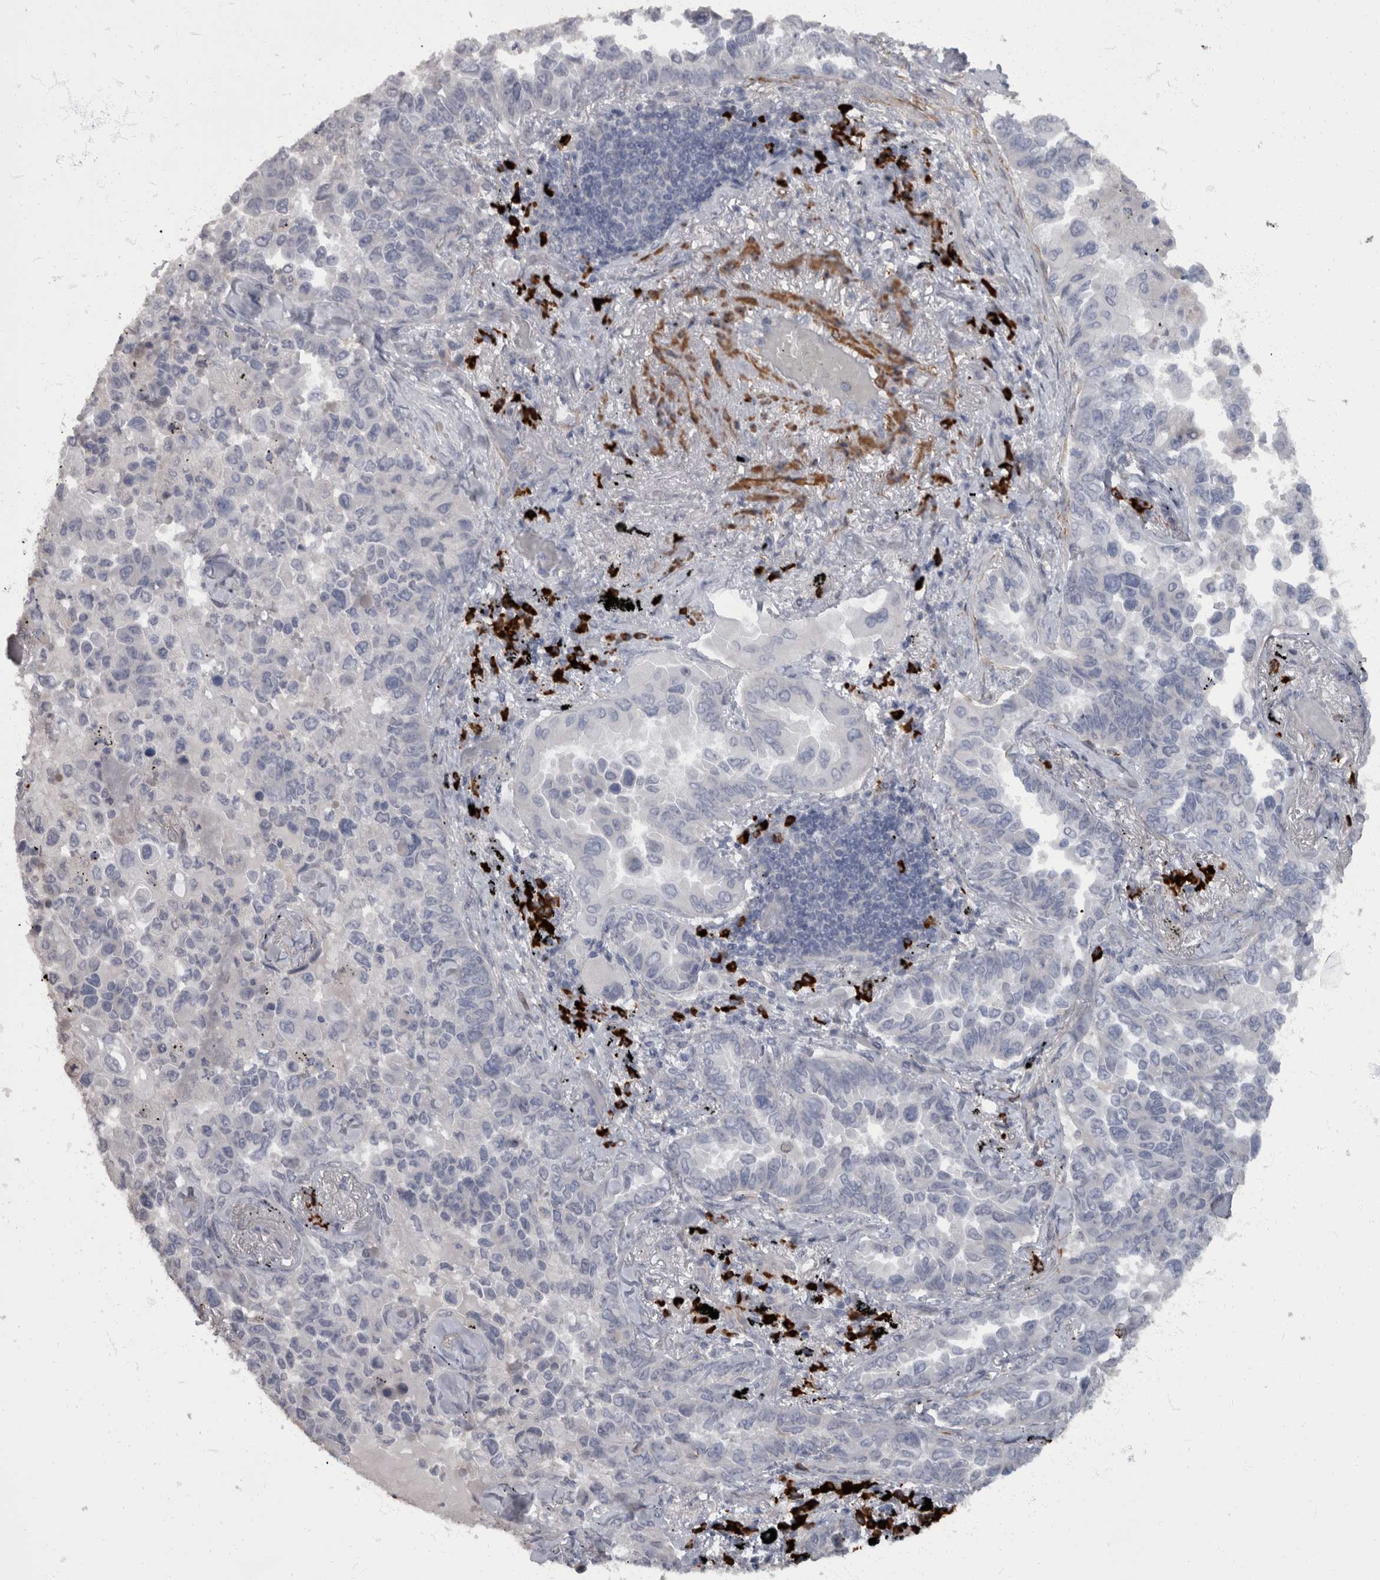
{"staining": {"intensity": "negative", "quantity": "none", "location": "none"}, "tissue": "lung cancer", "cell_type": "Tumor cells", "image_type": "cancer", "snomed": [{"axis": "morphology", "description": "Adenocarcinoma, NOS"}, {"axis": "topography", "description": "Lung"}], "caption": "This is an immunohistochemistry image of human lung cancer. There is no positivity in tumor cells.", "gene": "MASTL", "patient": {"sex": "female", "age": 67}}